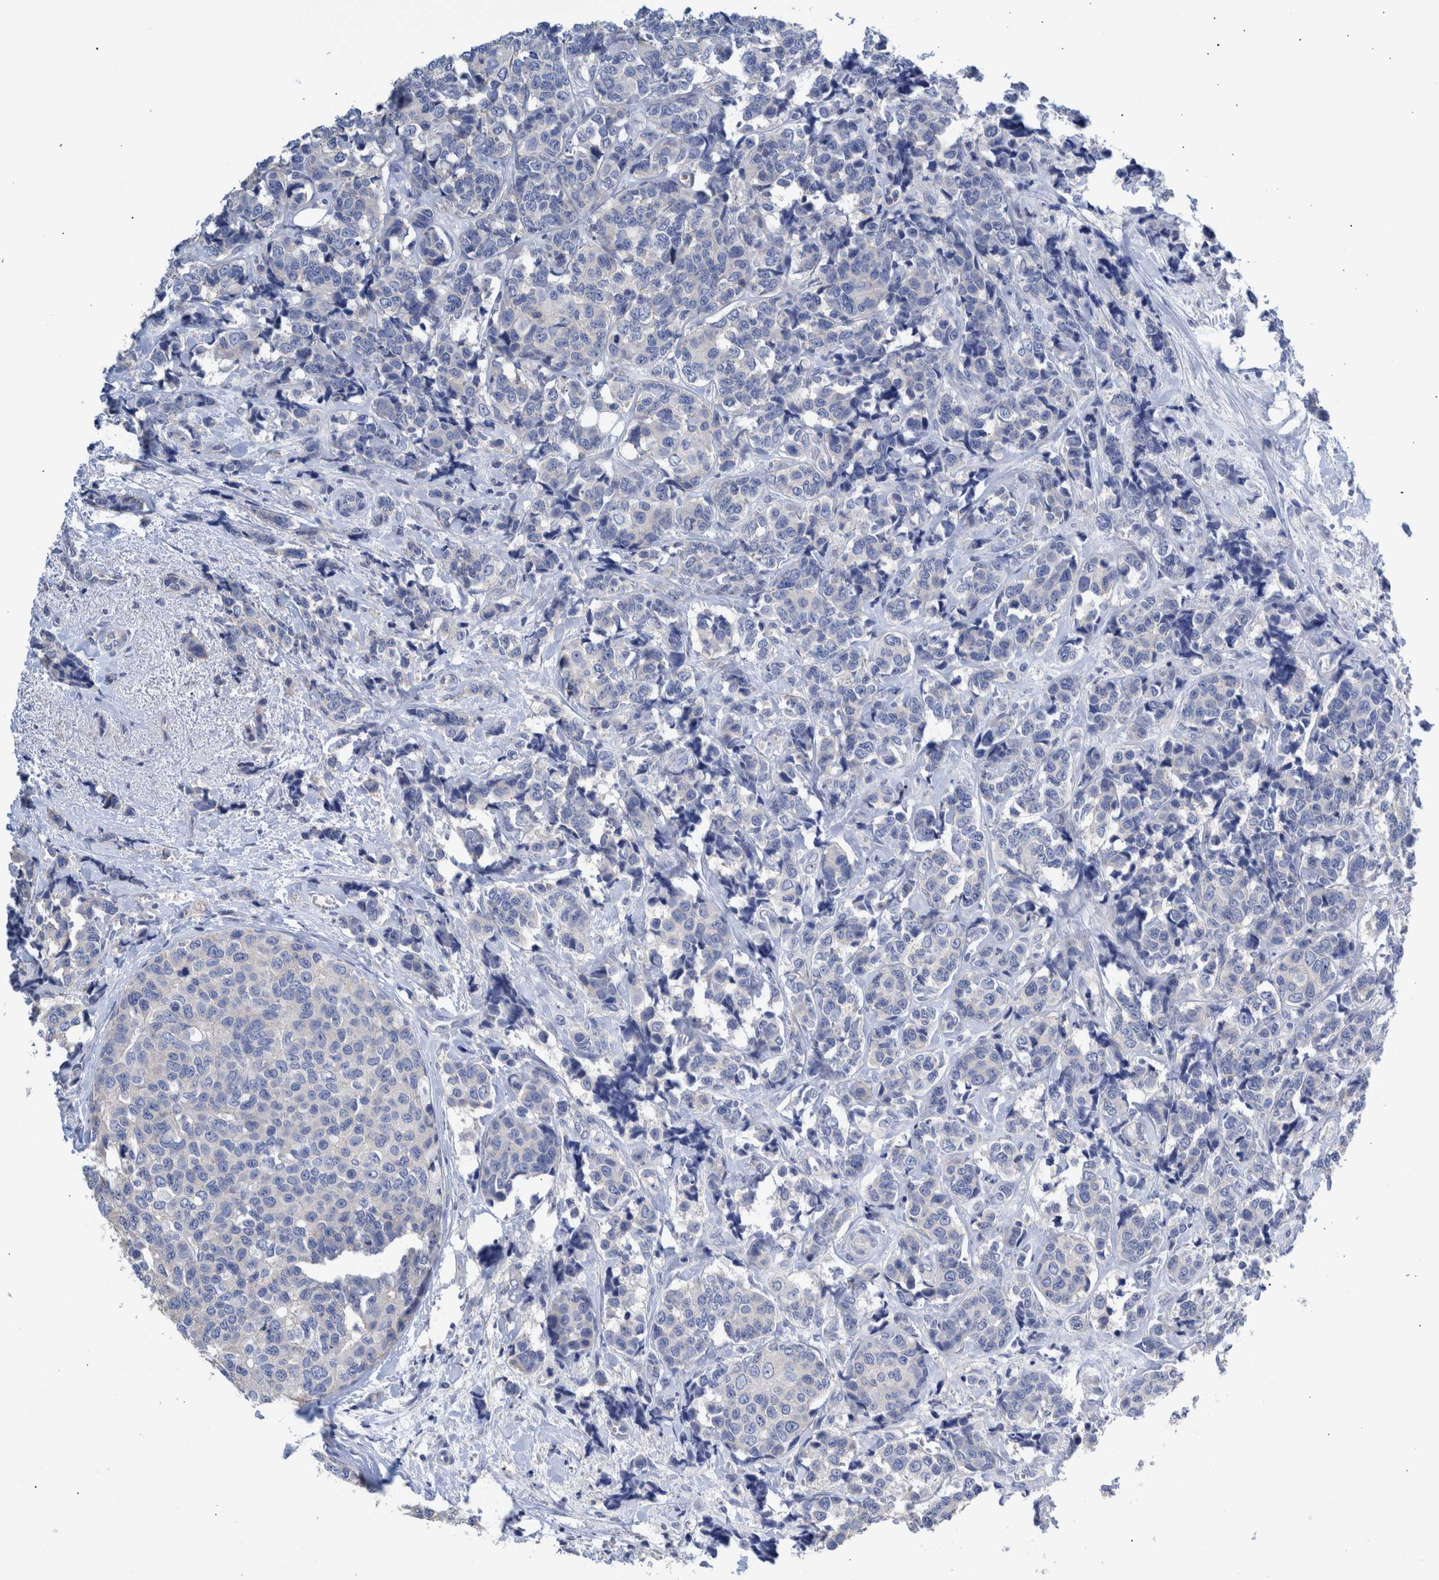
{"staining": {"intensity": "negative", "quantity": "none", "location": "none"}, "tissue": "breast cancer", "cell_type": "Tumor cells", "image_type": "cancer", "snomed": [{"axis": "morphology", "description": "Normal tissue, NOS"}, {"axis": "morphology", "description": "Duct carcinoma"}, {"axis": "topography", "description": "Breast"}], "caption": "DAB (3,3'-diaminobenzidine) immunohistochemical staining of breast invasive ductal carcinoma shows no significant positivity in tumor cells. Nuclei are stained in blue.", "gene": "PPP3CC", "patient": {"sex": "female", "age": 43}}